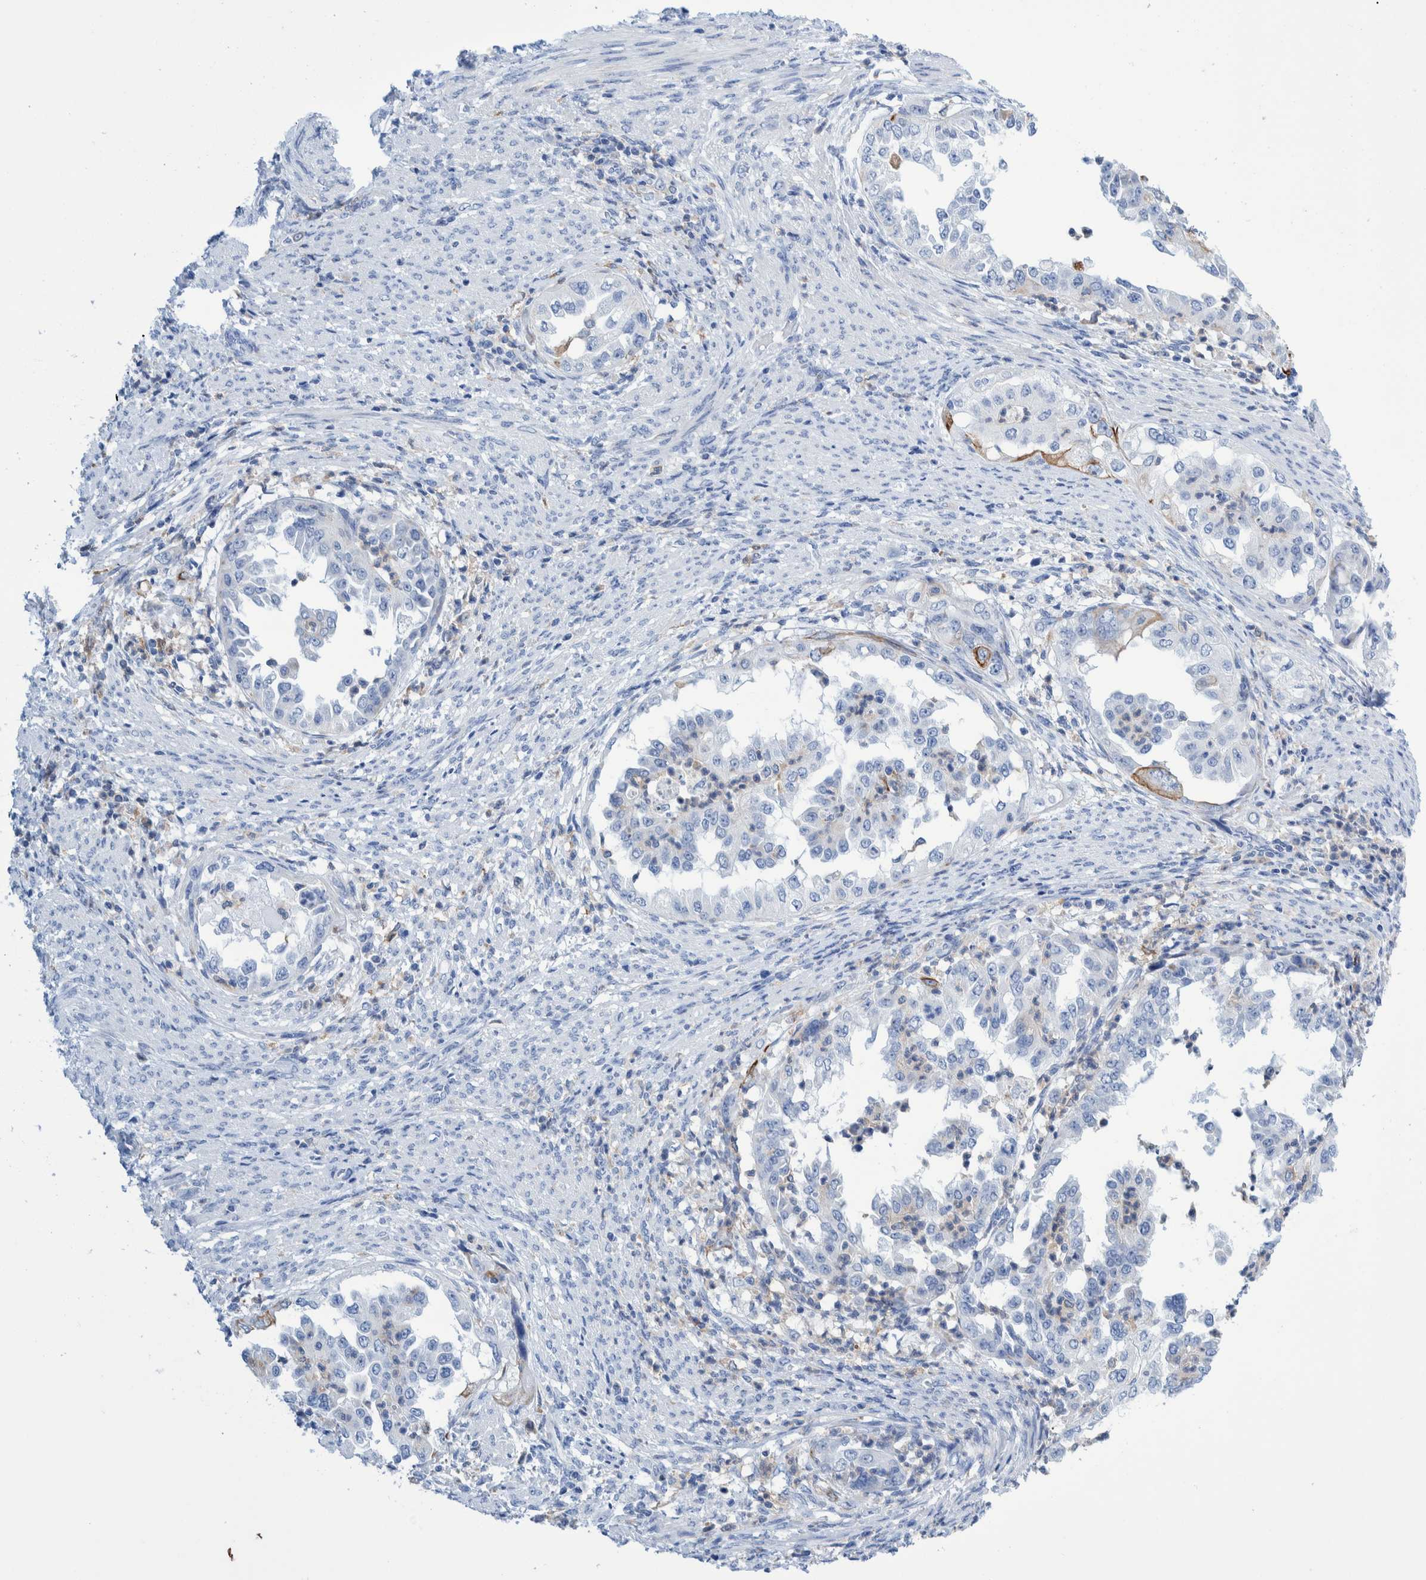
{"staining": {"intensity": "negative", "quantity": "none", "location": "none"}, "tissue": "endometrial cancer", "cell_type": "Tumor cells", "image_type": "cancer", "snomed": [{"axis": "morphology", "description": "Adenocarcinoma, NOS"}, {"axis": "topography", "description": "Endometrium"}], "caption": "An immunohistochemistry micrograph of endometrial cancer is shown. There is no staining in tumor cells of endometrial cancer. (DAB (3,3'-diaminobenzidine) immunohistochemistry (IHC) with hematoxylin counter stain).", "gene": "KRT14", "patient": {"sex": "female", "age": 85}}